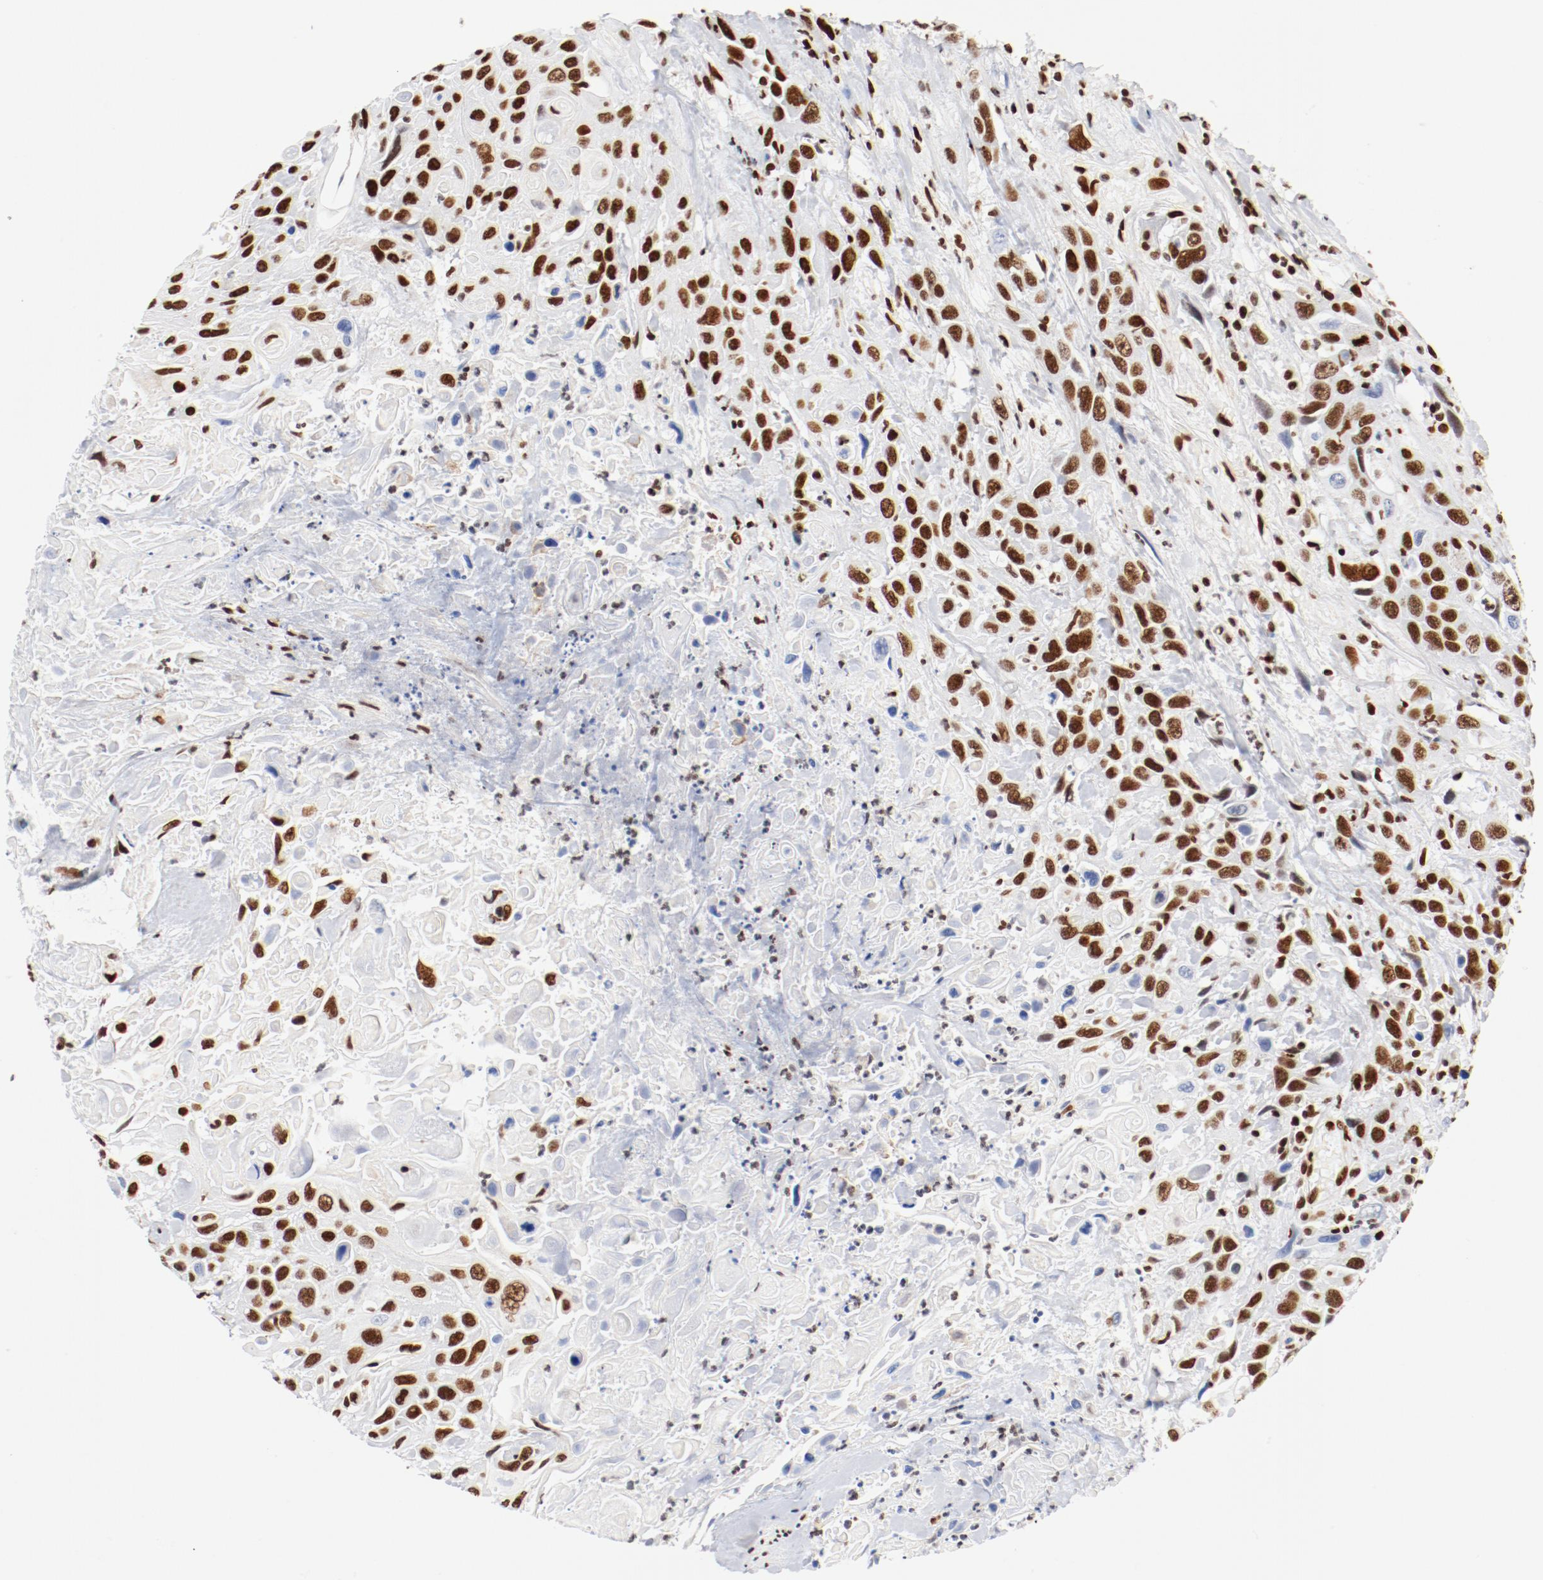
{"staining": {"intensity": "strong", "quantity": ">75%", "location": "nuclear"}, "tissue": "urothelial cancer", "cell_type": "Tumor cells", "image_type": "cancer", "snomed": [{"axis": "morphology", "description": "Urothelial carcinoma, High grade"}, {"axis": "topography", "description": "Urinary bladder"}], "caption": "Immunohistochemical staining of urothelial cancer reveals strong nuclear protein staining in about >75% of tumor cells.", "gene": "CTBP1", "patient": {"sex": "female", "age": 84}}